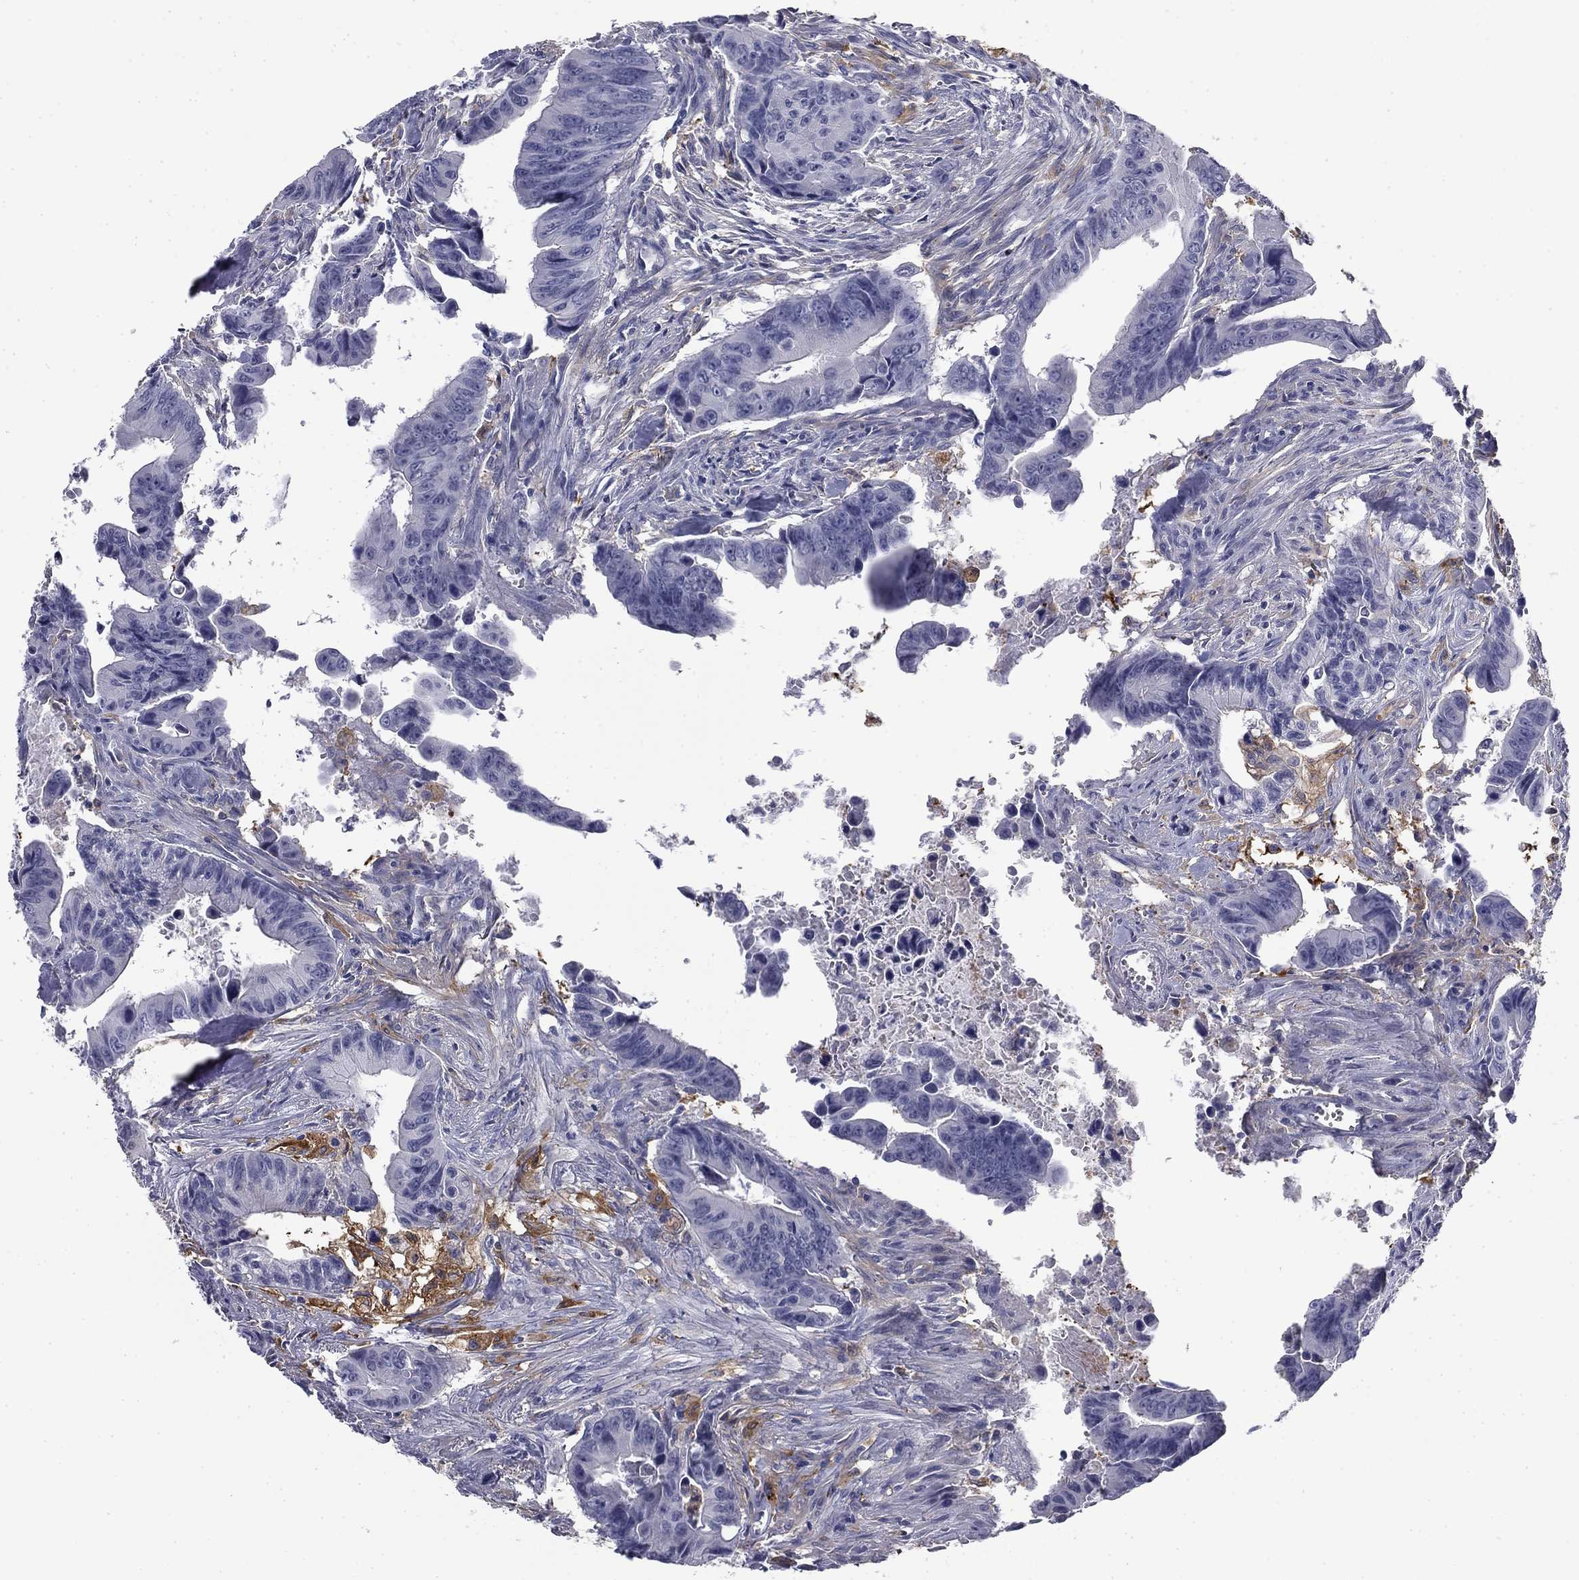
{"staining": {"intensity": "negative", "quantity": "none", "location": "none"}, "tissue": "colorectal cancer", "cell_type": "Tumor cells", "image_type": "cancer", "snomed": [{"axis": "morphology", "description": "Adenocarcinoma, NOS"}, {"axis": "topography", "description": "Colon"}], "caption": "The micrograph reveals no significant expression in tumor cells of colorectal cancer (adenocarcinoma). The staining was performed using DAB to visualize the protein expression in brown, while the nuclei were stained in blue with hematoxylin (Magnification: 20x).", "gene": "BCL2L14", "patient": {"sex": "female", "age": 87}}